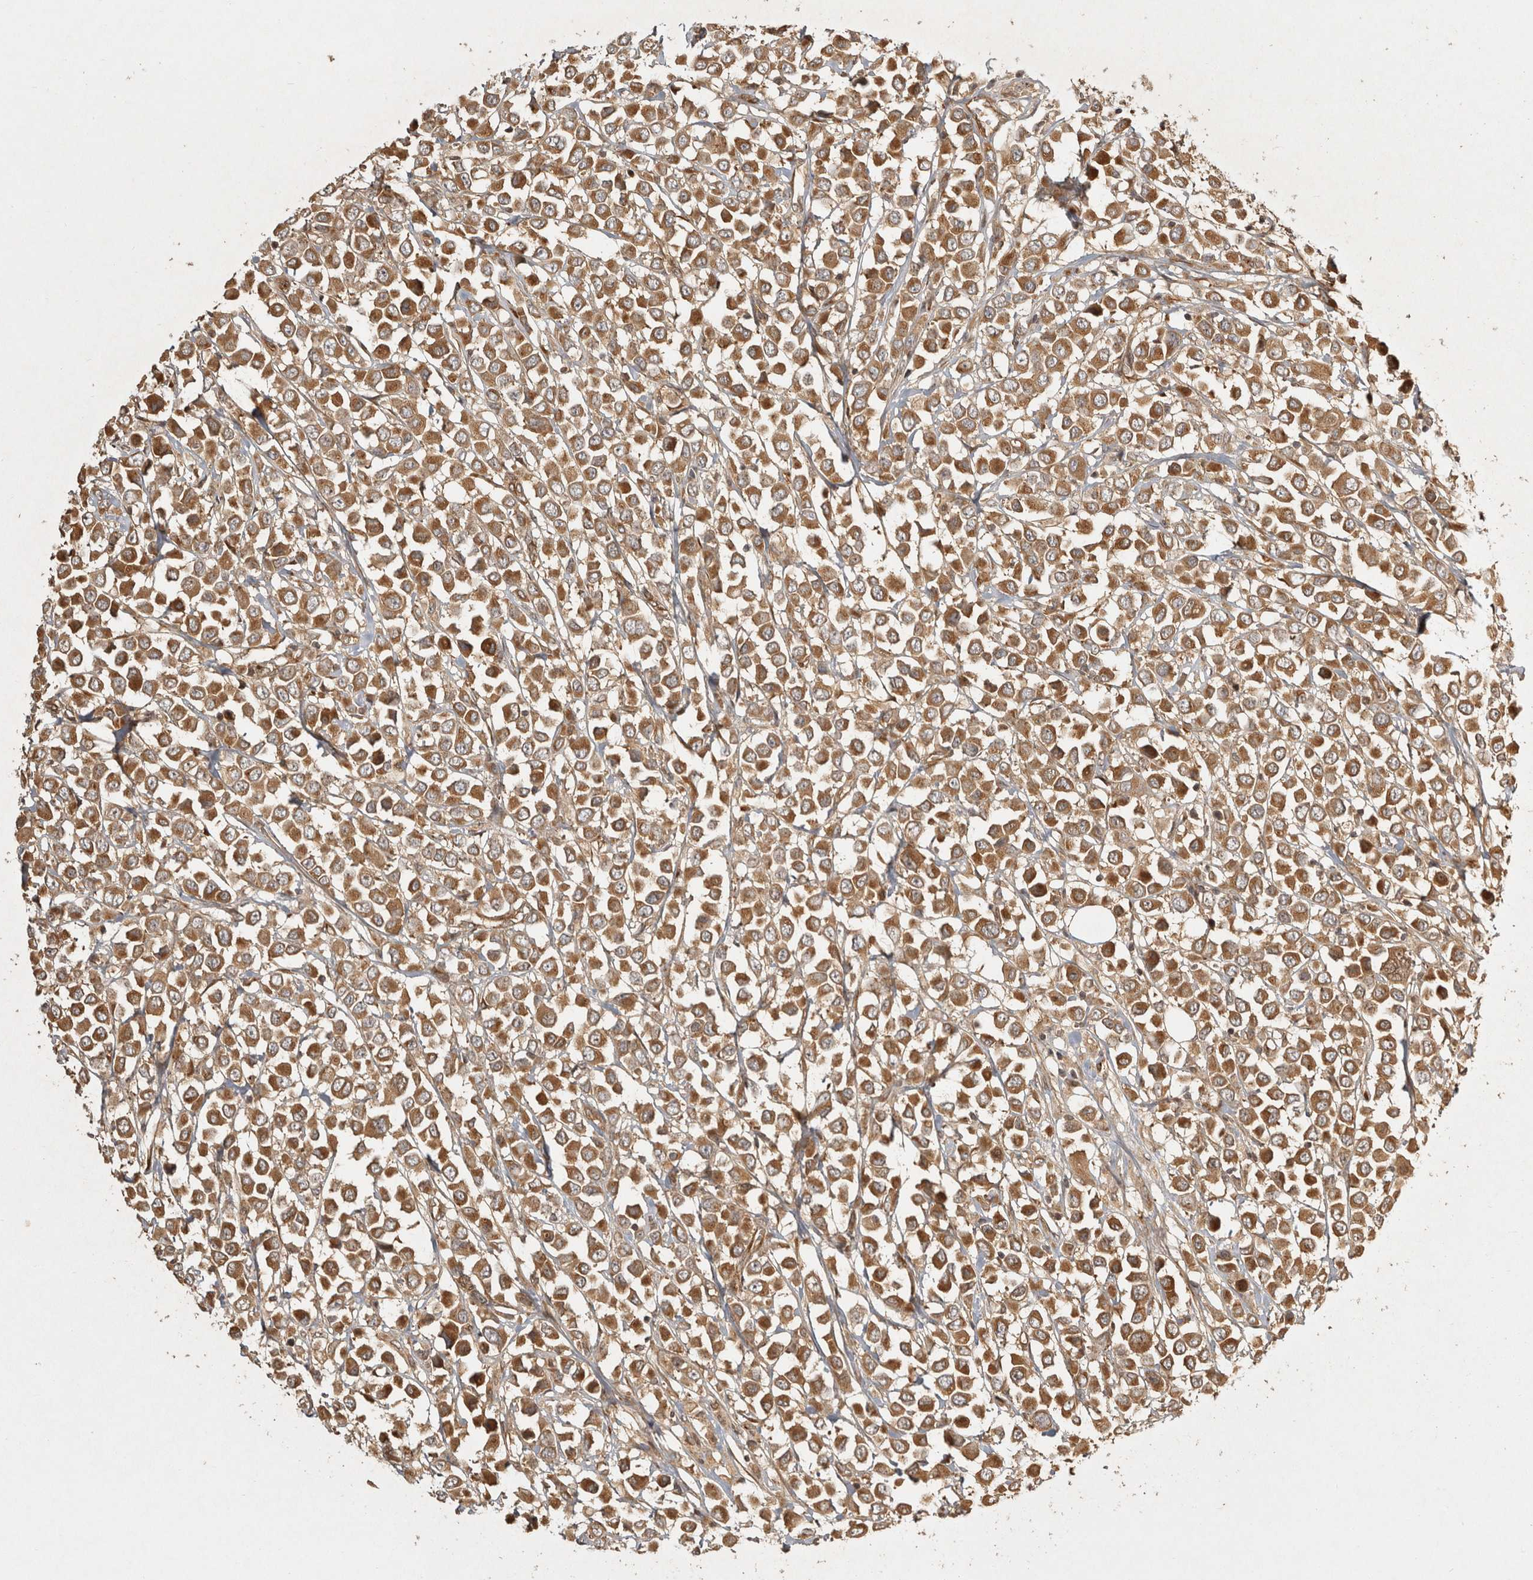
{"staining": {"intensity": "moderate", "quantity": ">75%", "location": "cytoplasmic/membranous"}, "tissue": "breast cancer", "cell_type": "Tumor cells", "image_type": "cancer", "snomed": [{"axis": "morphology", "description": "Duct carcinoma"}, {"axis": "topography", "description": "Breast"}], "caption": "Human breast cancer (intraductal carcinoma) stained with a protein marker exhibits moderate staining in tumor cells.", "gene": "CAMSAP2", "patient": {"sex": "female", "age": 61}}